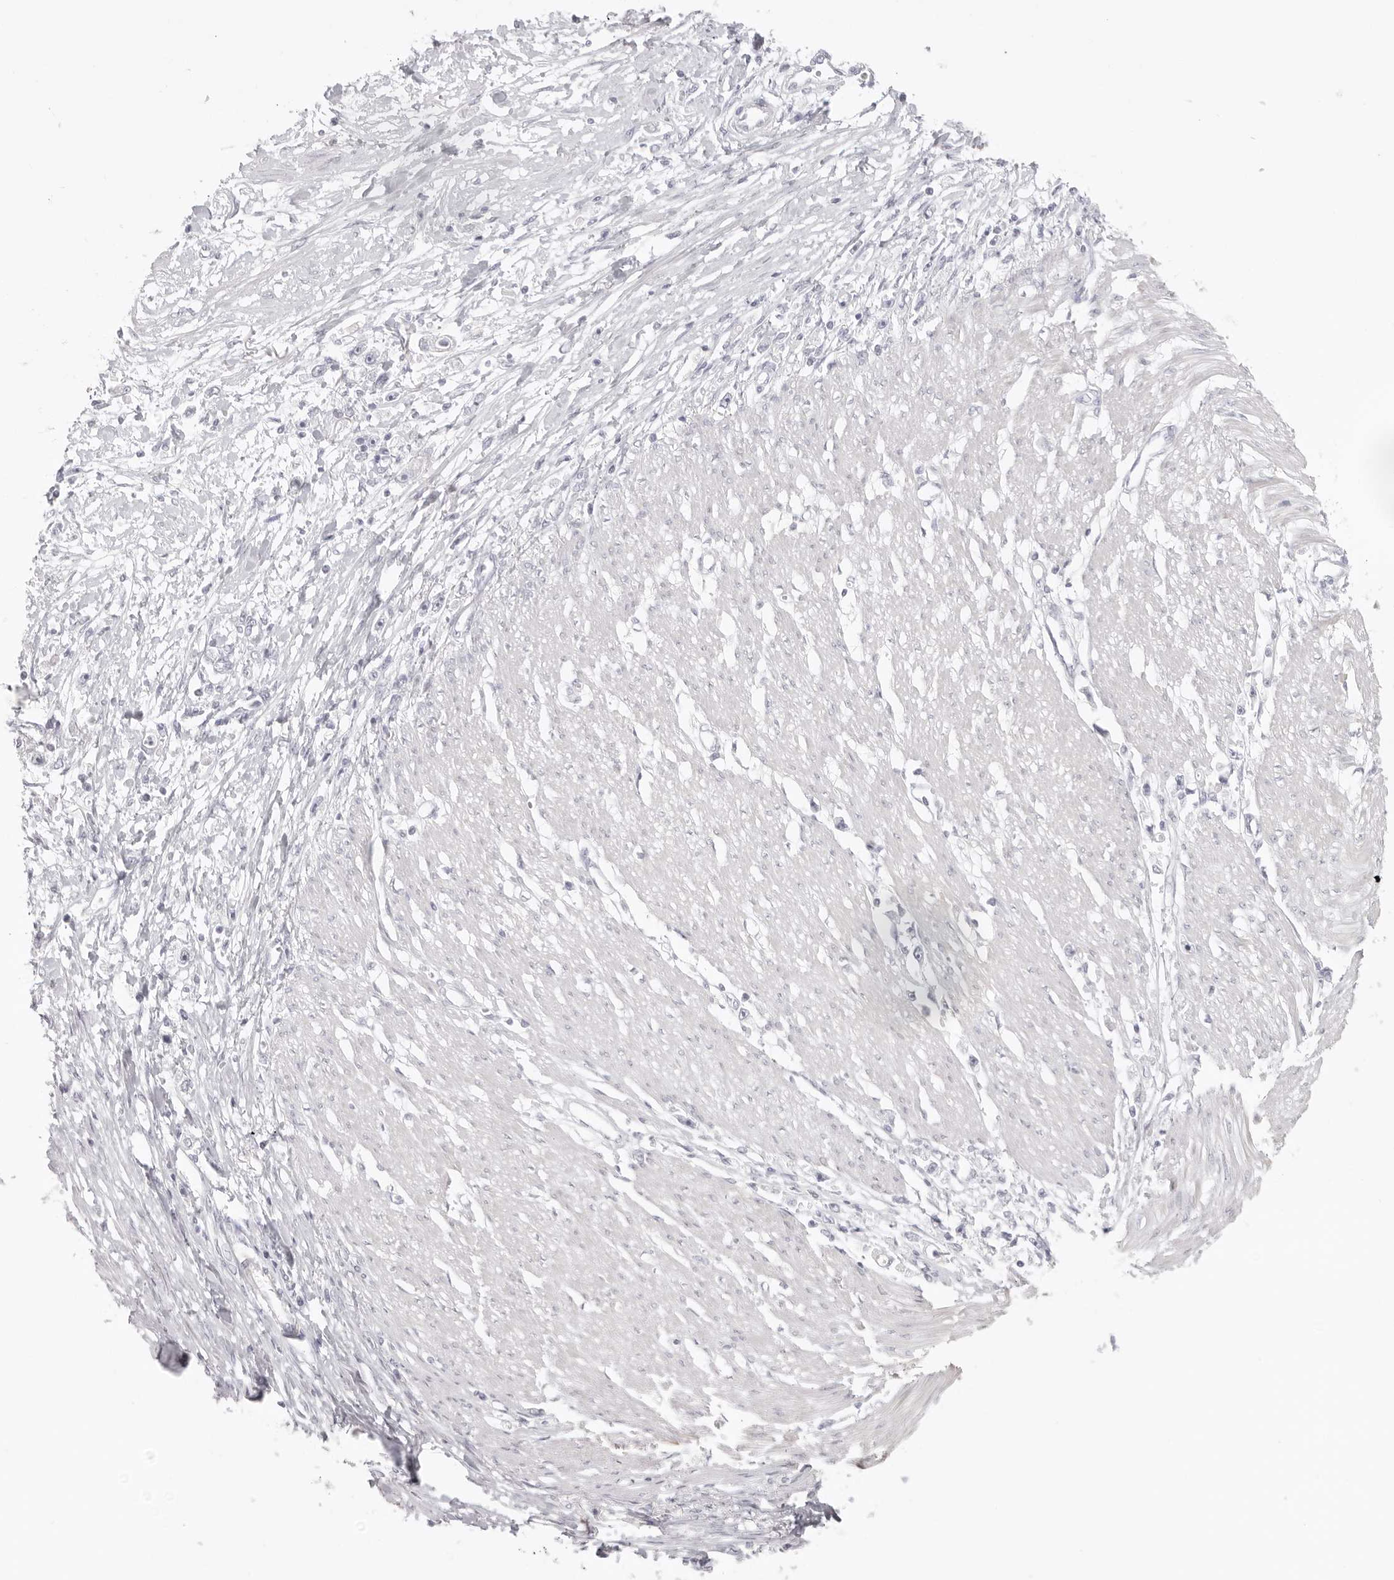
{"staining": {"intensity": "negative", "quantity": "none", "location": "none"}, "tissue": "stomach cancer", "cell_type": "Tumor cells", "image_type": "cancer", "snomed": [{"axis": "morphology", "description": "Adenocarcinoma, NOS"}, {"axis": "topography", "description": "Stomach"}], "caption": "Adenocarcinoma (stomach) stained for a protein using immunohistochemistry (IHC) shows no positivity tumor cells.", "gene": "RXFP1", "patient": {"sex": "female", "age": 59}}